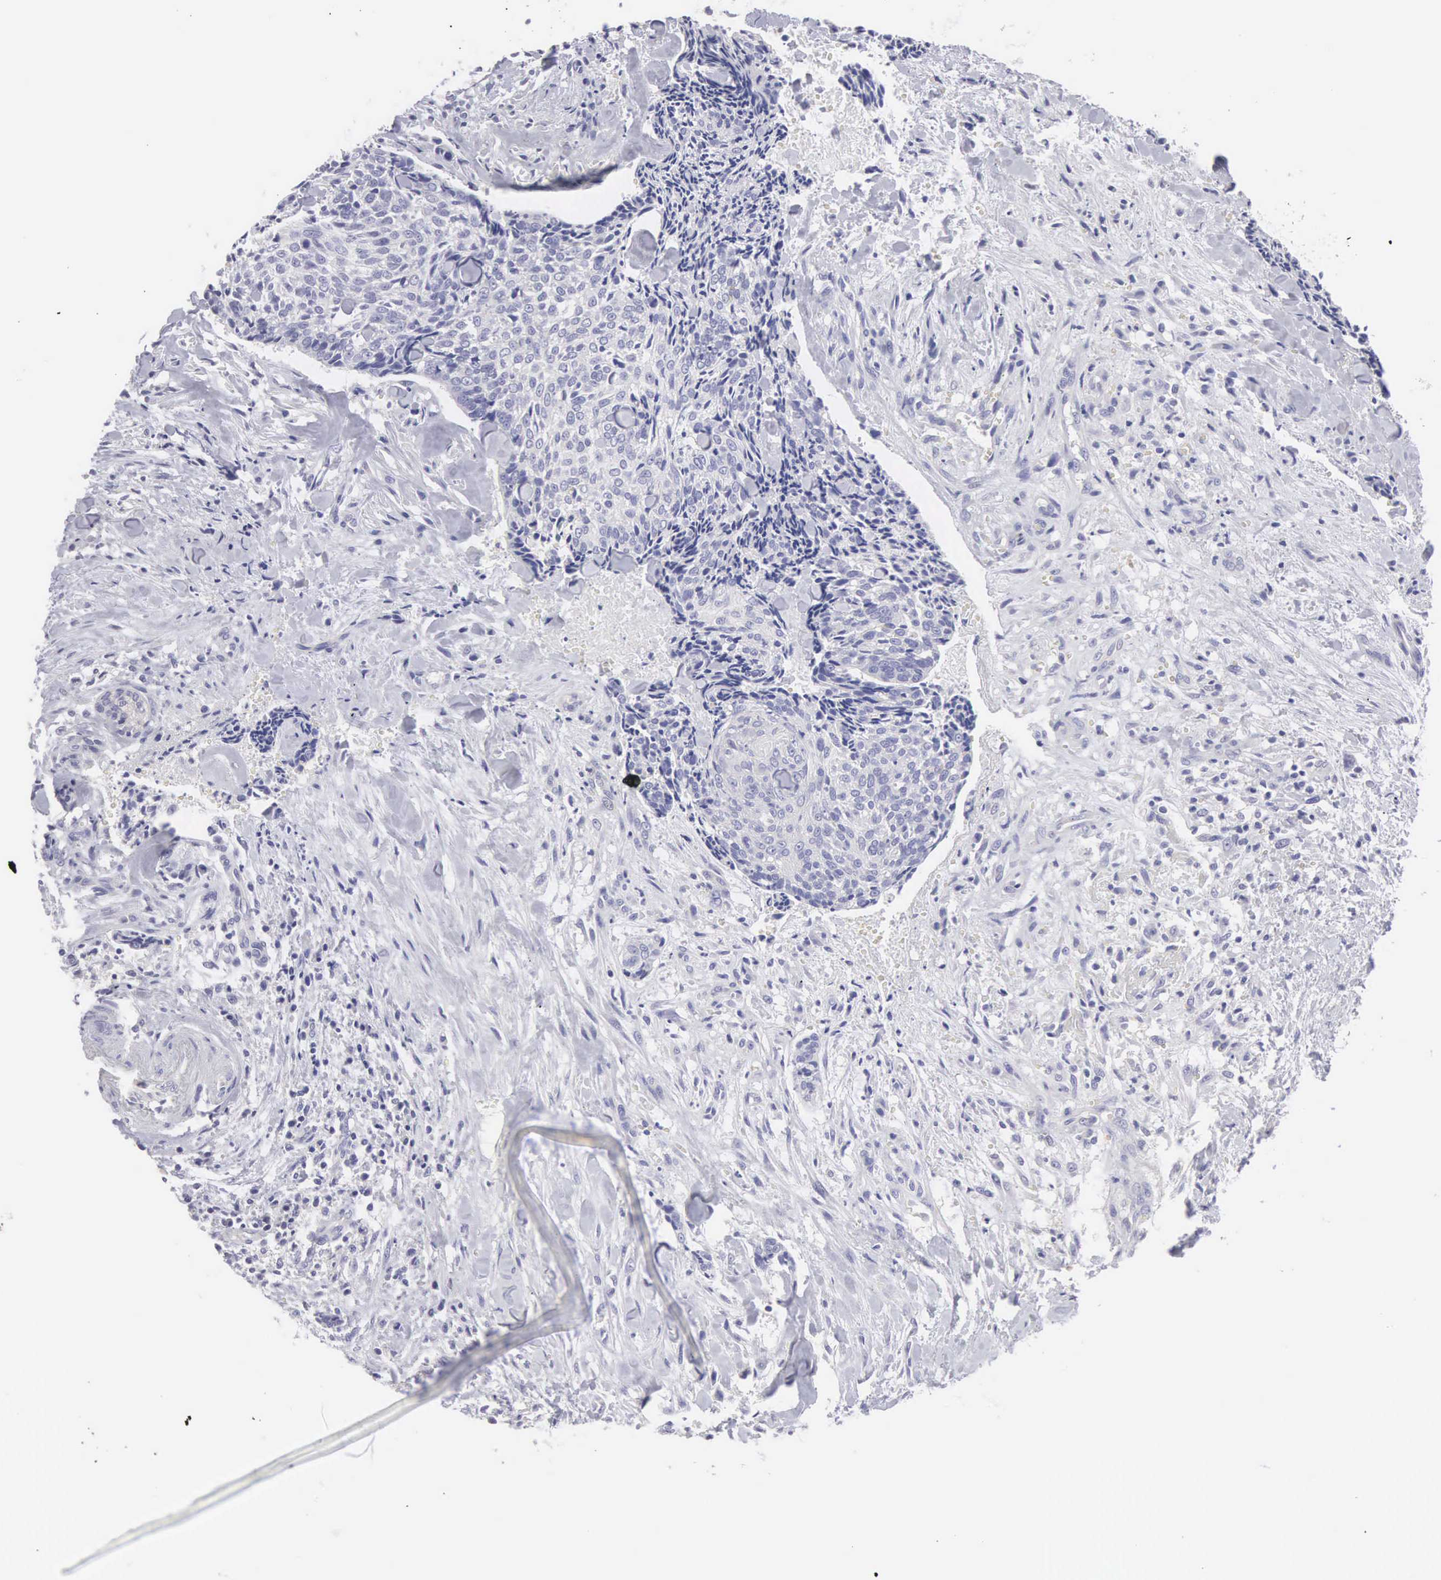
{"staining": {"intensity": "negative", "quantity": "none", "location": "none"}, "tissue": "head and neck cancer", "cell_type": "Tumor cells", "image_type": "cancer", "snomed": [{"axis": "morphology", "description": "Squamous cell carcinoma, NOS"}, {"axis": "topography", "description": "Salivary gland"}, {"axis": "topography", "description": "Head-Neck"}], "caption": "DAB immunohistochemical staining of human squamous cell carcinoma (head and neck) exhibits no significant expression in tumor cells.", "gene": "SLITRK4", "patient": {"sex": "male", "age": 70}}